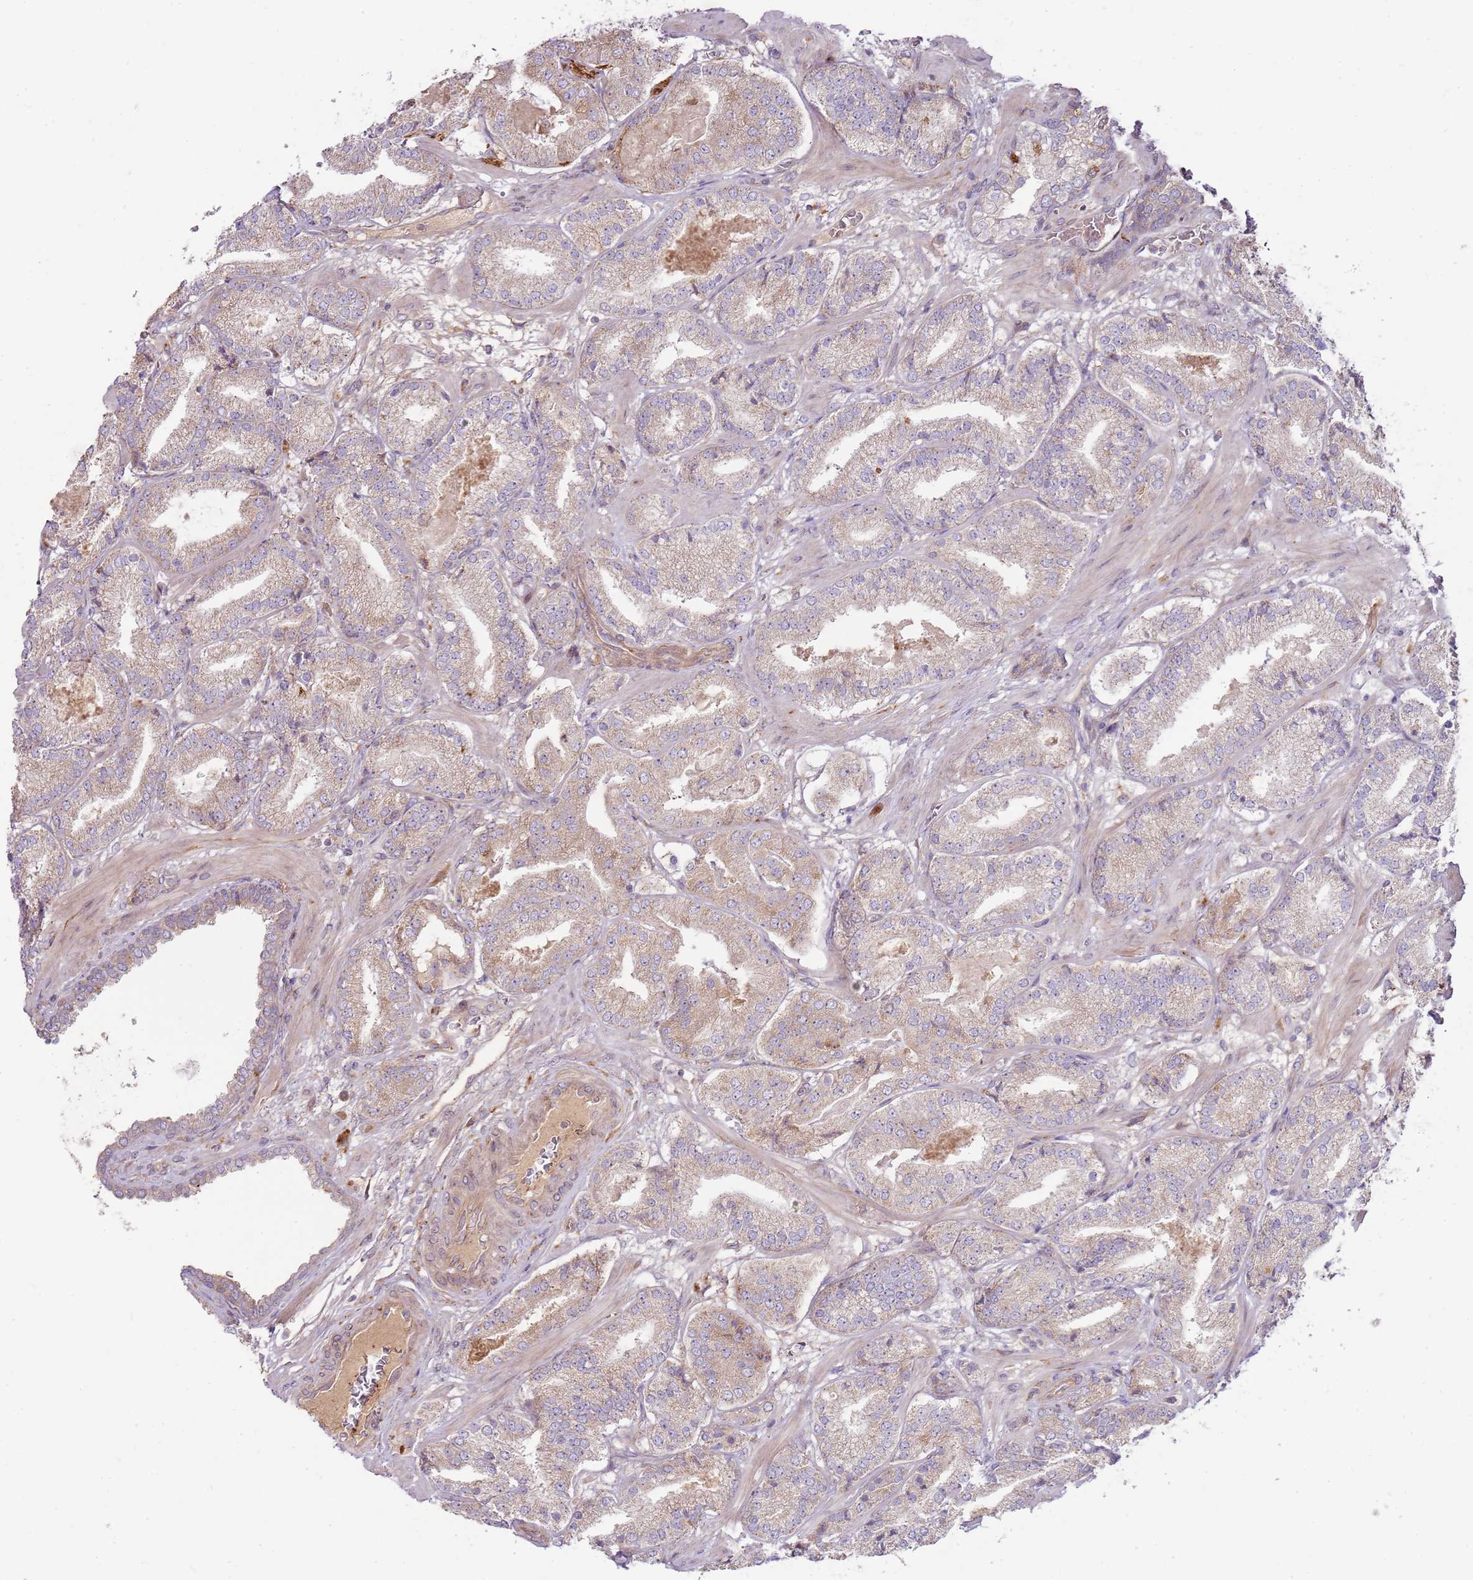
{"staining": {"intensity": "weak", "quantity": ">75%", "location": "cytoplasmic/membranous"}, "tissue": "prostate cancer", "cell_type": "Tumor cells", "image_type": "cancer", "snomed": [{"axis": "morphology", "description": "Adenocarcinoma, High grade"}, {"axis": "topography", "description": "Prostate"}], "caption": "Brown immunohistochemical staining in high-grade adenocarcinoma (prostate) shows weak cytoplasmic/membranous positivity in approximately >75% of tumor cells.", "gene": "EMC1", "patient": {"sex": "male", "age": 63}}